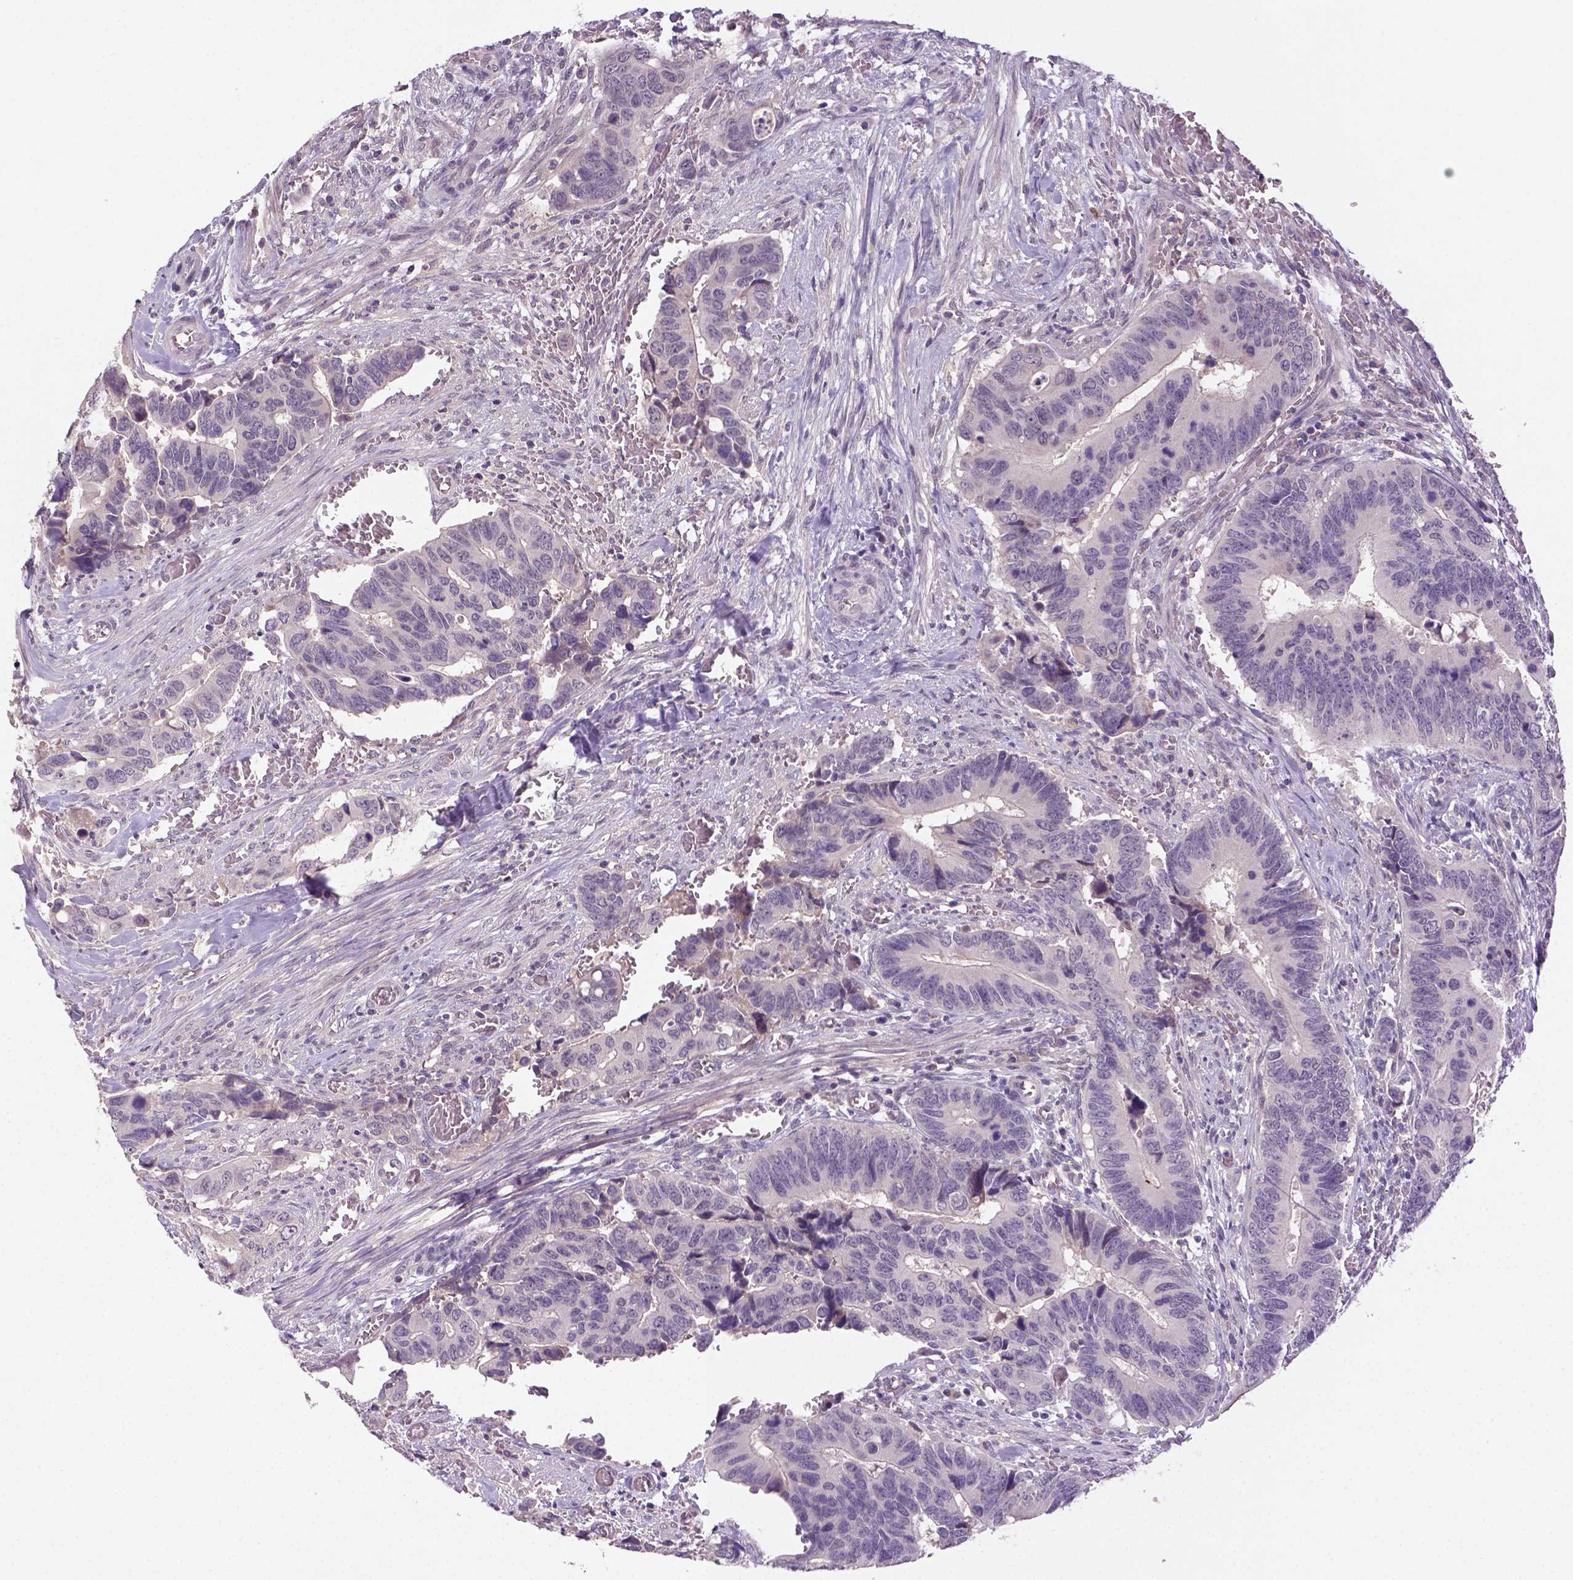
{"staining": {"intensity": "negative", "quantity": "none", "location": "none"}, "tissue": "colorectal cancer", "cell_type": "Tumor cells", "image_type": "cancer", "snomed": [{"axis": "morphology", "description": "Adenocarcinoma, NOS"}, {"axis": "topography", "description": "Colon"}], "caption": "This is a image of immunohistochemistry staining of adenocarcinoma (colorectal), which shows no staining in tumor cells.", "gene": "NLGN2", "patient": {"sex": "male", "age": 49}}